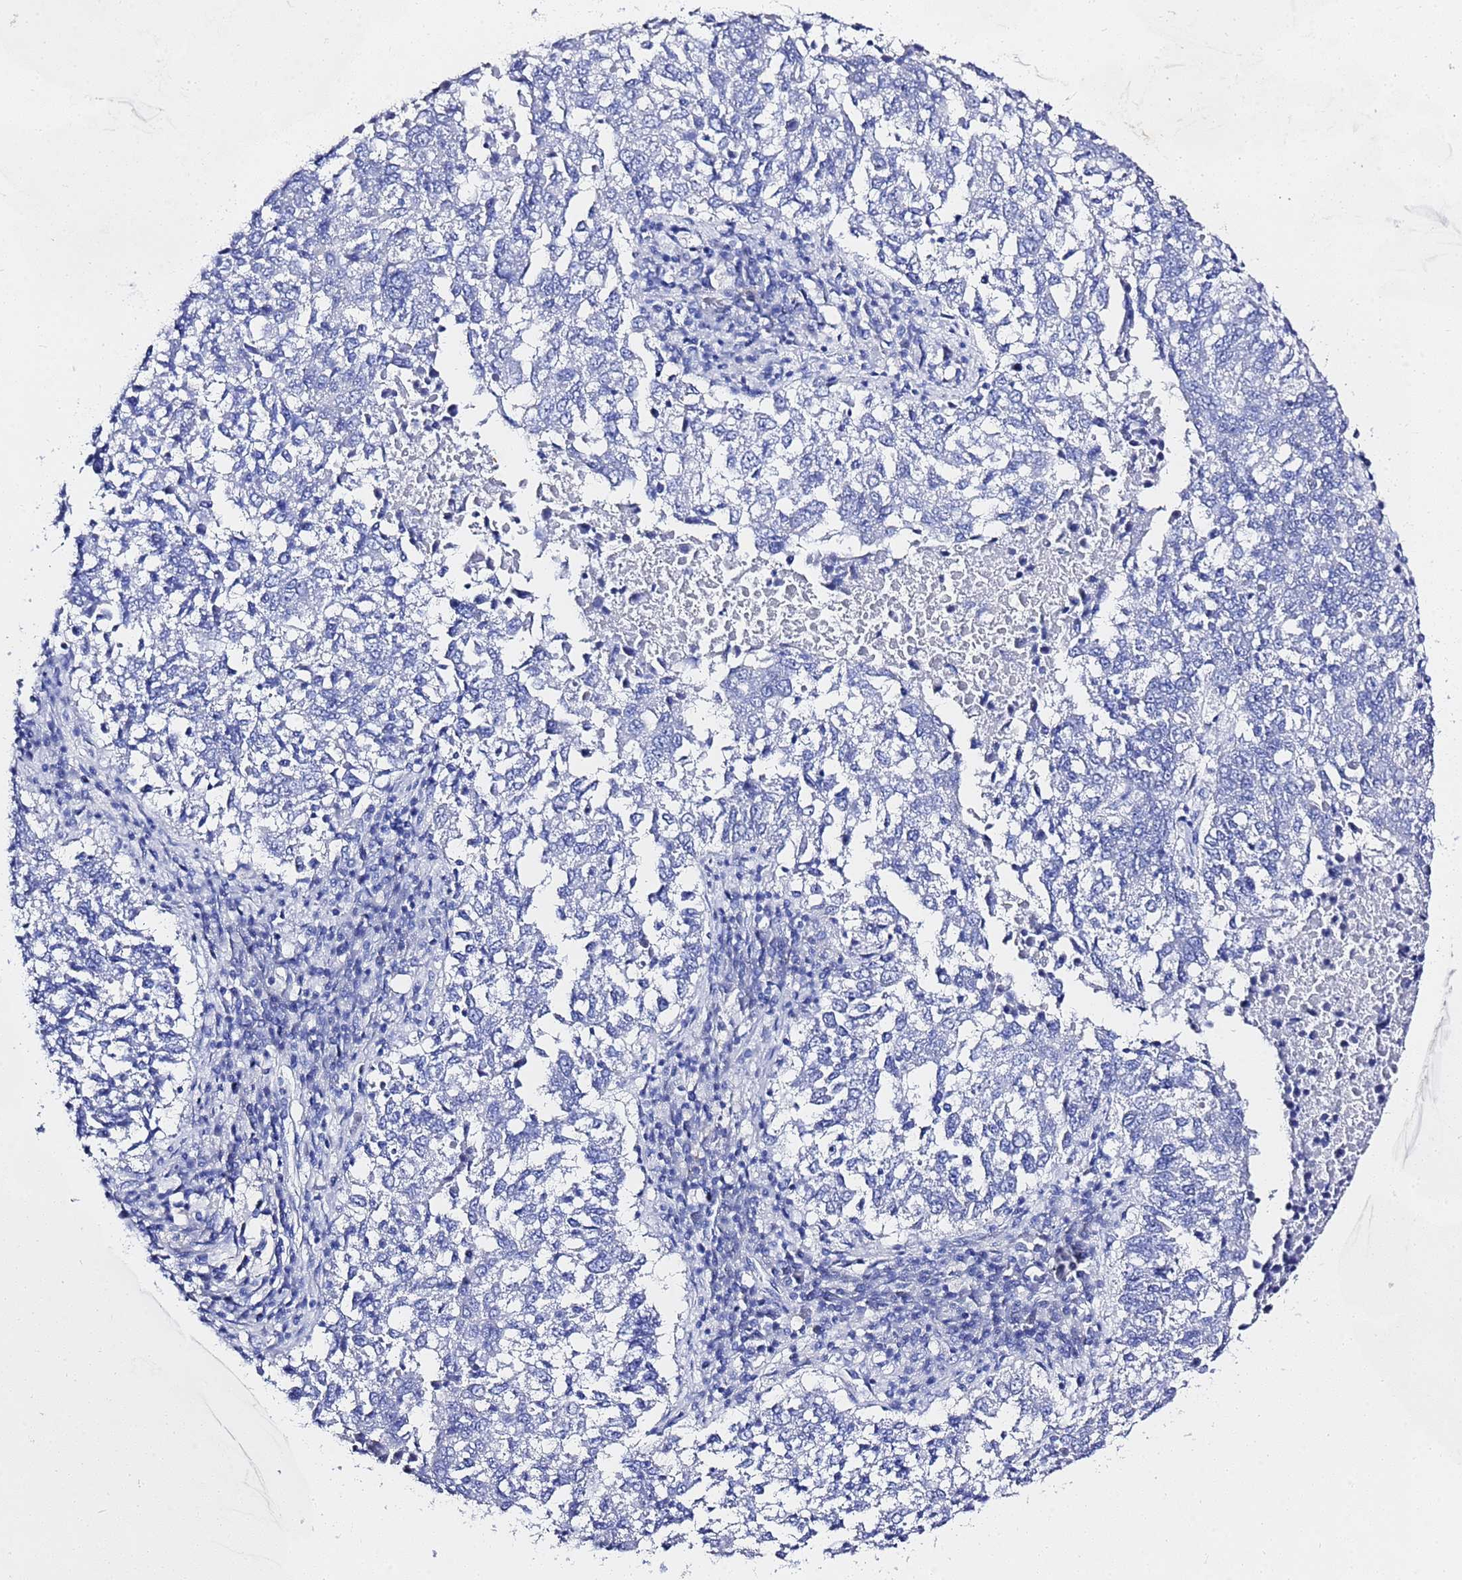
{"staining": {"intensity": "negative", "quantity": "none", "location": "none"}, "tissue": "lung cancer", "cell_type": "Tumor cells", "image_type": "cancer", "snomed": [{"axis": "morphology", "description": "Squamous cell carcinoma, NOS"}, {"axis": "topography", "description": "Lung"}], "caption": "Squamous cell carcinoma (lung) was stained to show a protein in brown. There is no significant expression in tumor cells.", "gene": "GGT1", "patient": {"sex": "male", "age": 73}}